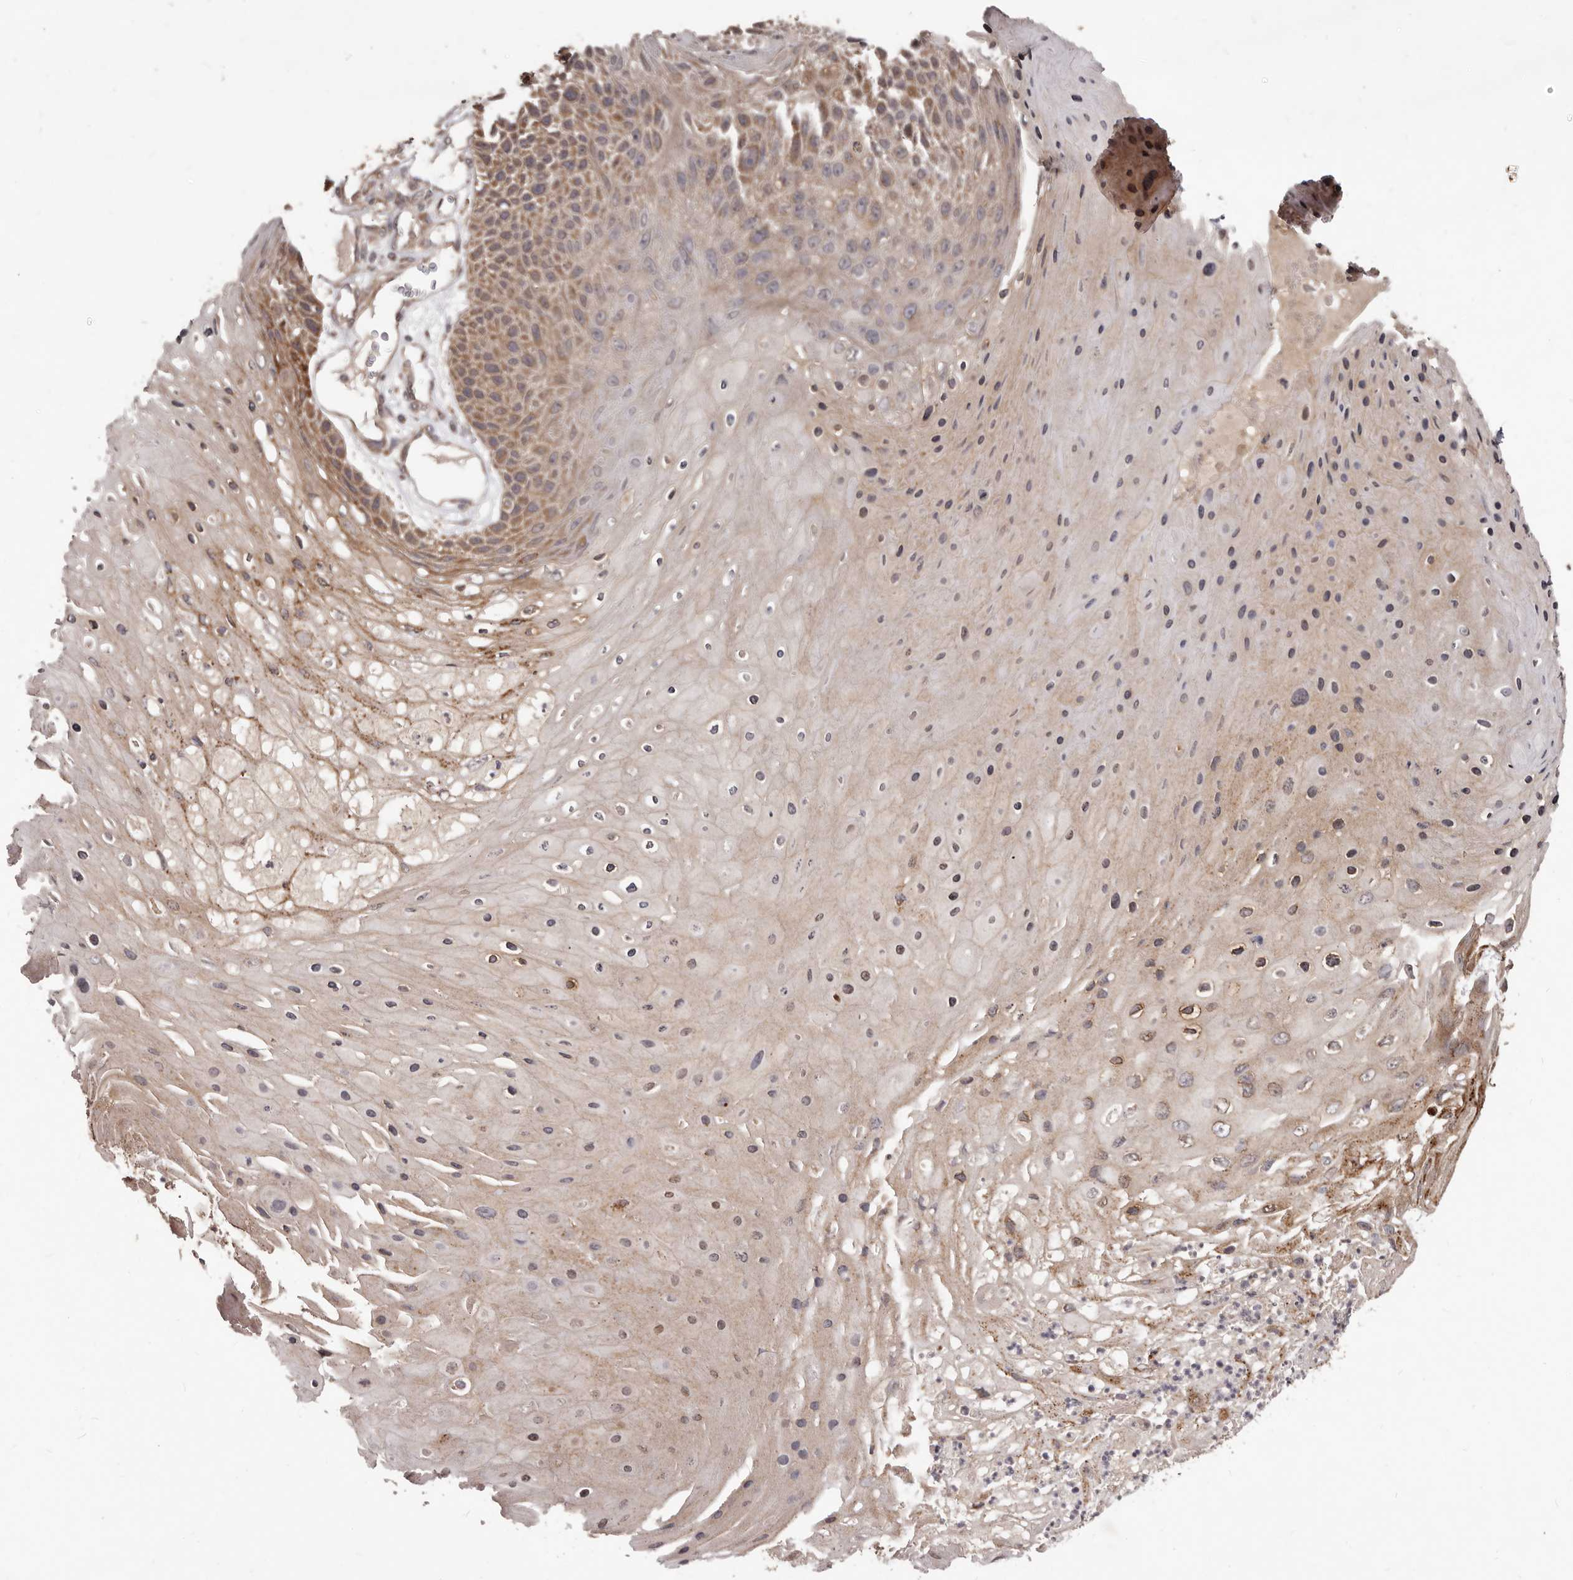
{"staining": {"intensity": "moderate", "quantity": "25%-75%", "location": "cytoplasmic/membranous"}, "tissue": "skin cancer", "cell_type": "Tumor cells", "image_type": "cancer", "snomed": [{"axis": "morphology", "description": "Squamous cell carcinoma, NOS"}, {"axis": "topography", "description": "Skin"}], "caption": "A brown stain highlights moderate cytoplasmic/membranous staining of a protein in human skin squamous cell carcinoma tumor cells.", "gene": "MTO1", "patient": {"sex": "female", "age": 88}}